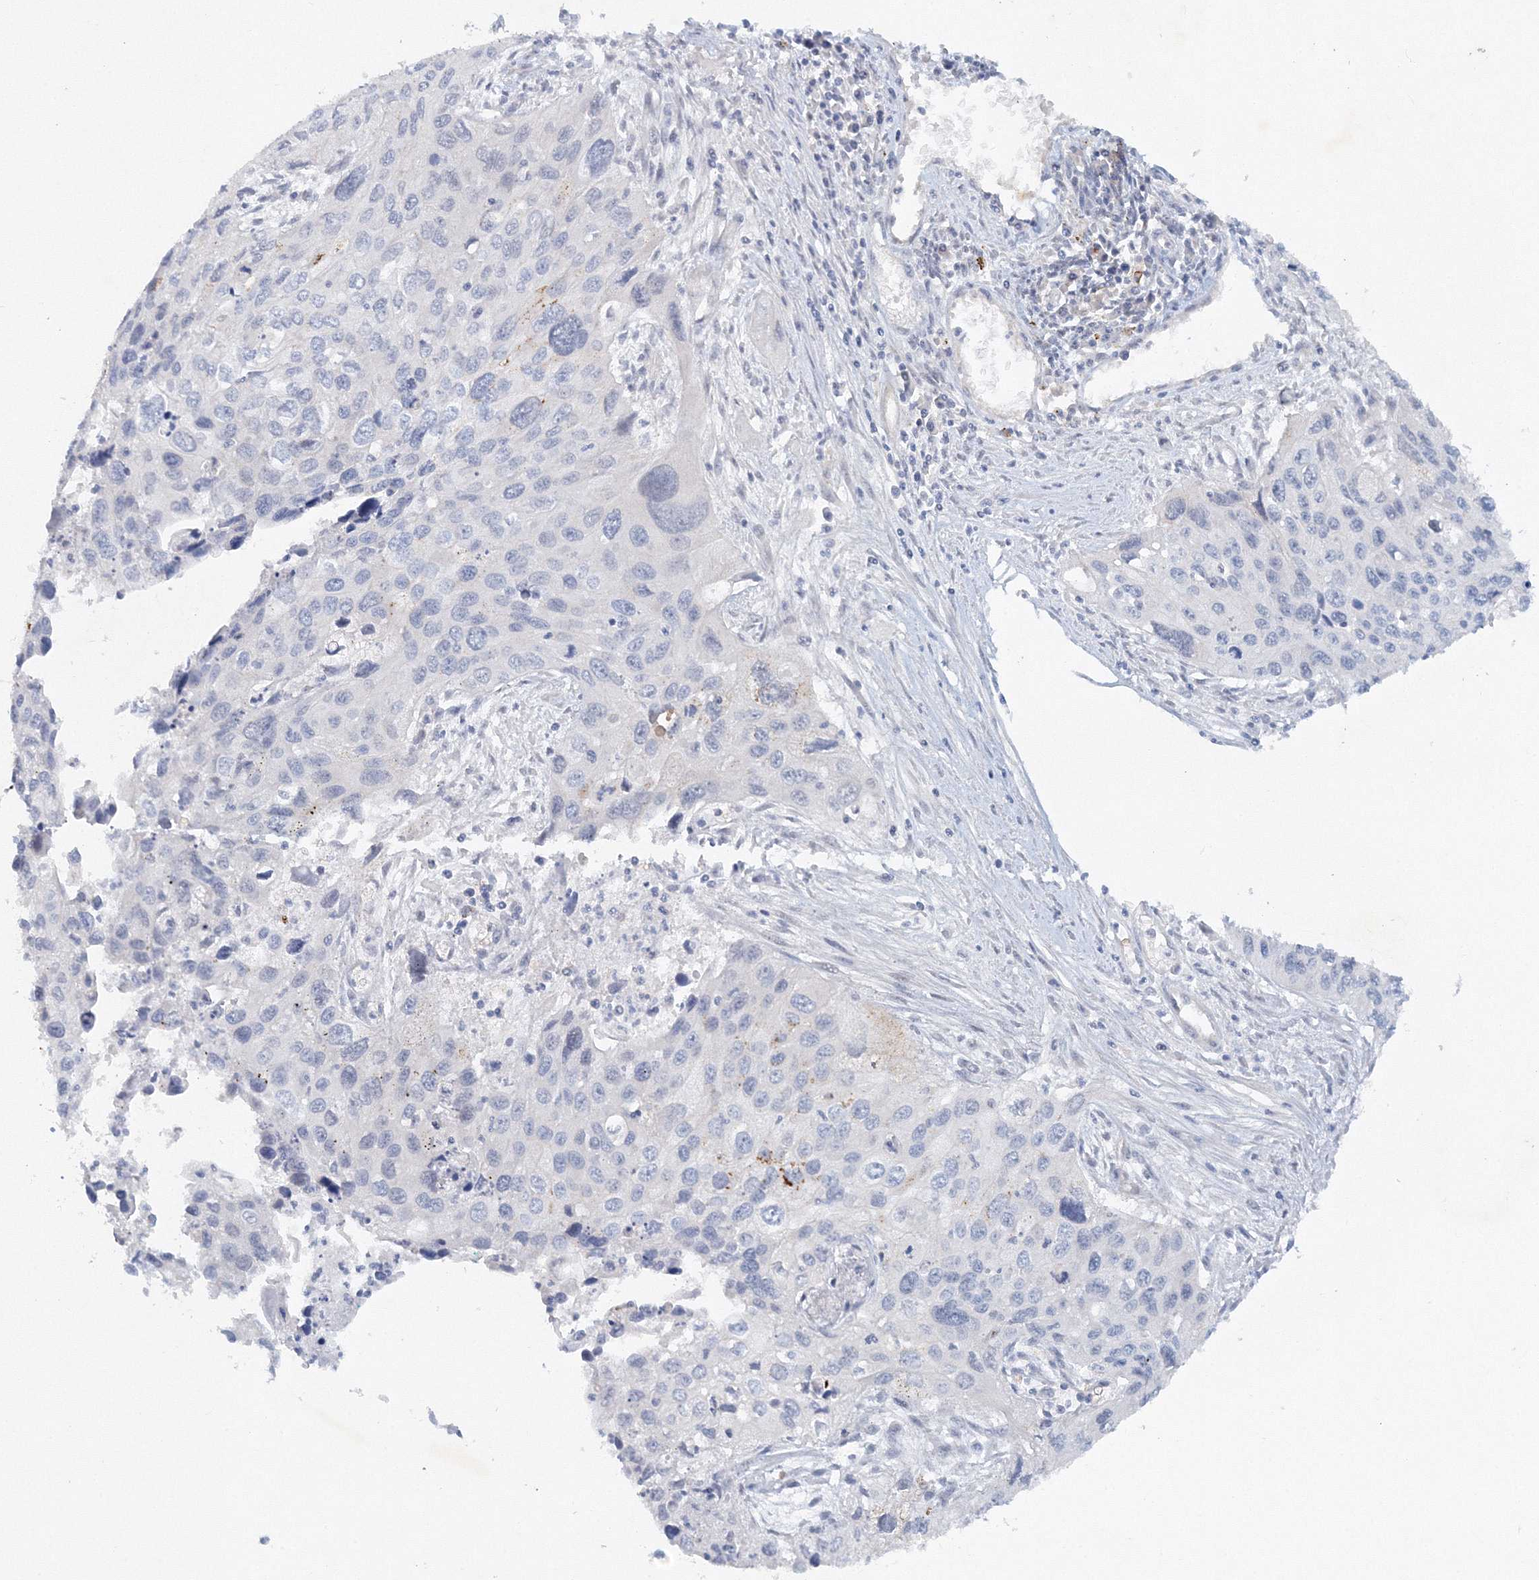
{"staining": {"intensity": "negative", "quantity": "none", "location": "none"}, "tissue": "cervical cancer", "cell_type": "Tumor cells", "image_type": "cancer", "snomed": [{"axis": "morphology", "description": "Squamous cell carcinoma, NOS"}, {"axis": "topography", "description": "Cervix"}], "caption": "High power microscopy image of an immunohistochemistry image of cervical cancer, revealing no significant positivity in tumor cells. (DAB immunohistochemistry (IHC) visualized using brightfield microscopy, high magnification).", "gene": "SH3BP5", "patient": {"sex": "female", "age": 55}}